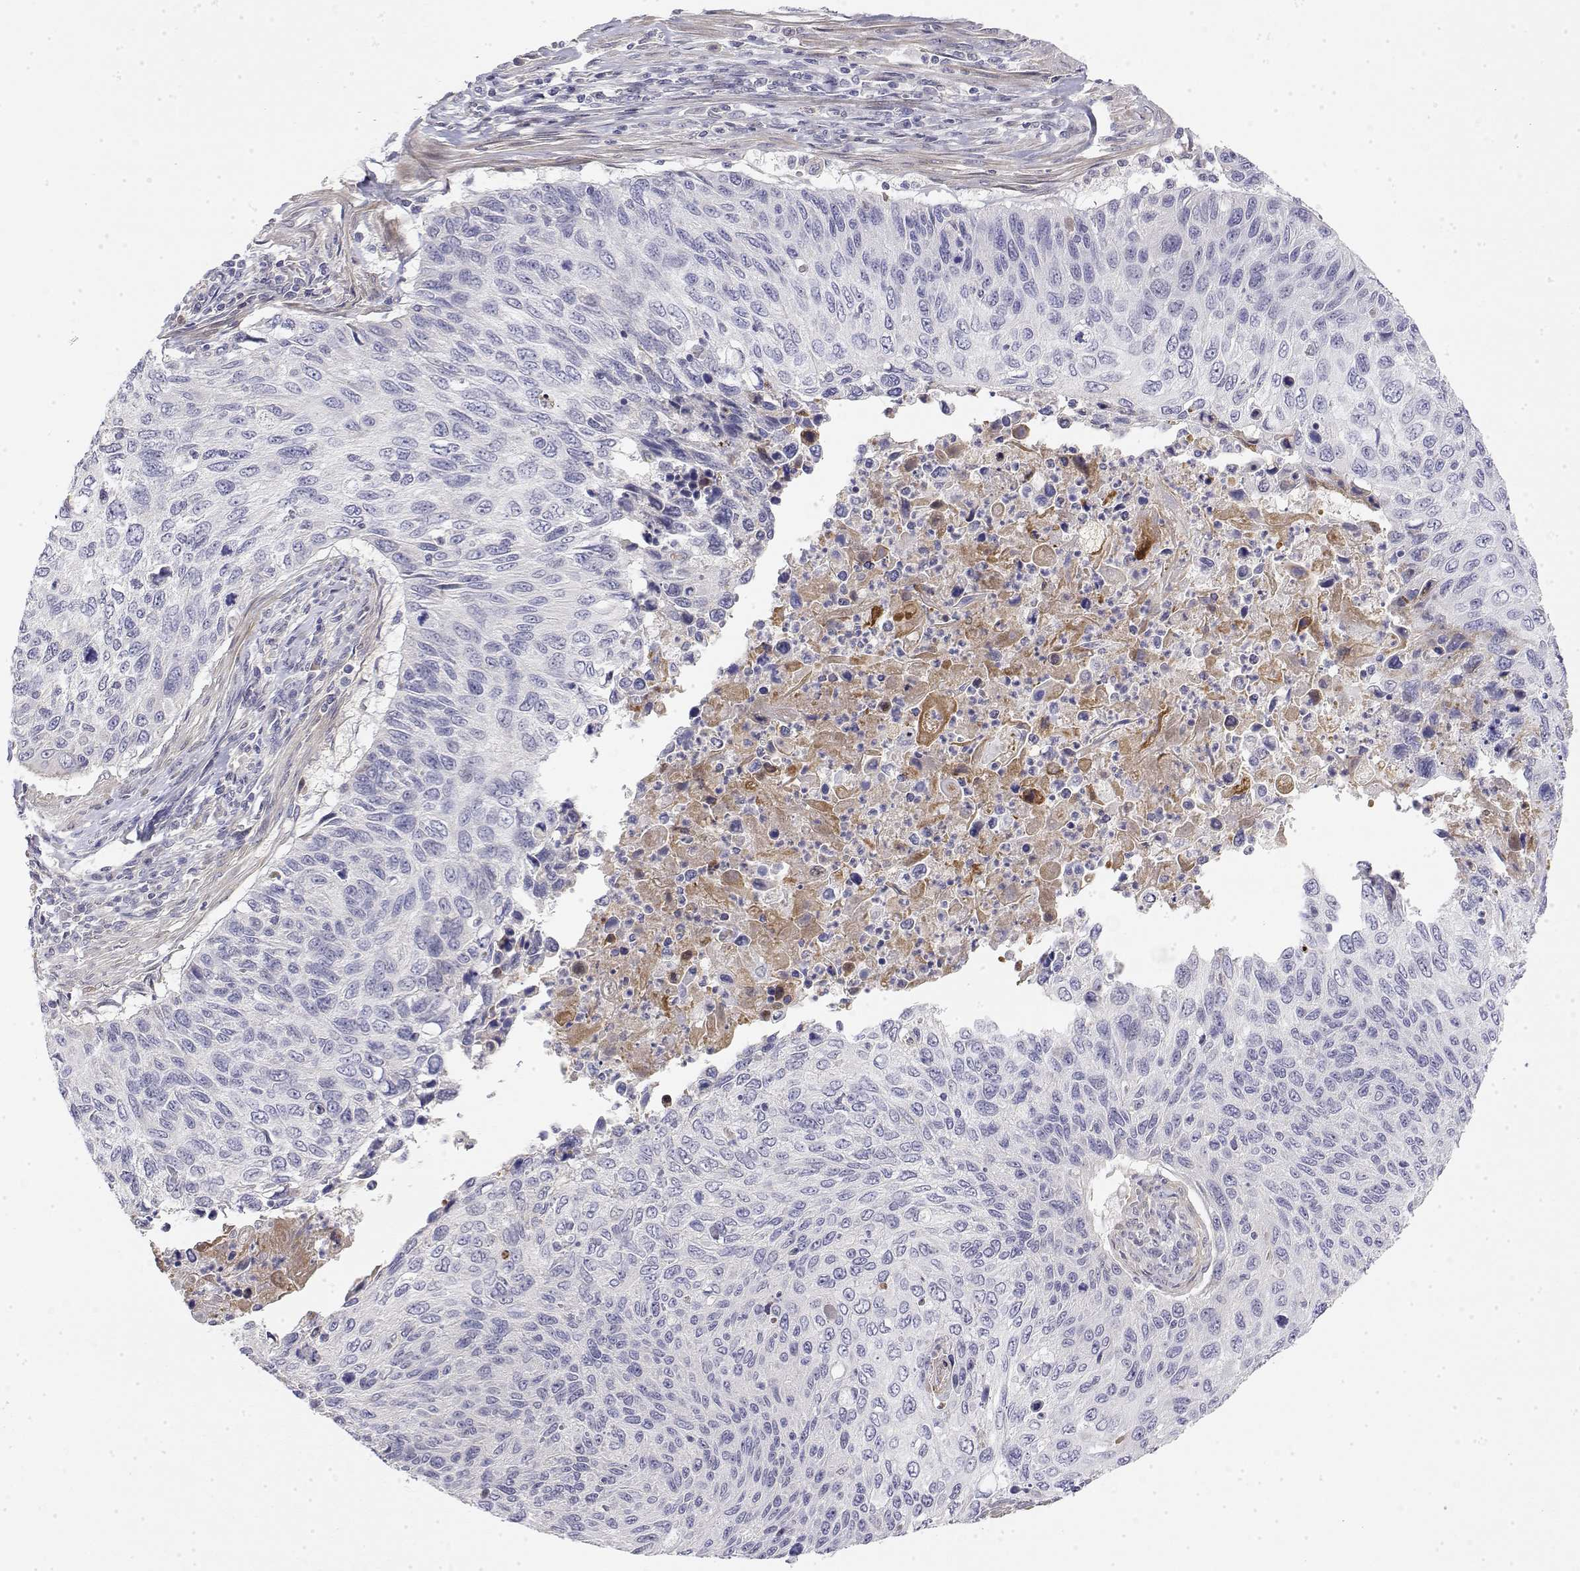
{"staining": {"intensity": "negative", "quantity": "none", "location": "none"}, "tissue": "cervical cancer", "cell_type": "Tumor cells", "image_type": "cancer", "snomed": [{"axis": "morphology", "description": "Squamous cell carcinoma, NOS"}, {"axis": "topography", "description": "Cervix"}], "caption": "Cervical squamous cell carcinoma was stained to show a protein in brown. There is no significant positivity in tumor cells.", "gene": "GGACT", "patient": {"sex": "female", "age": 70}}